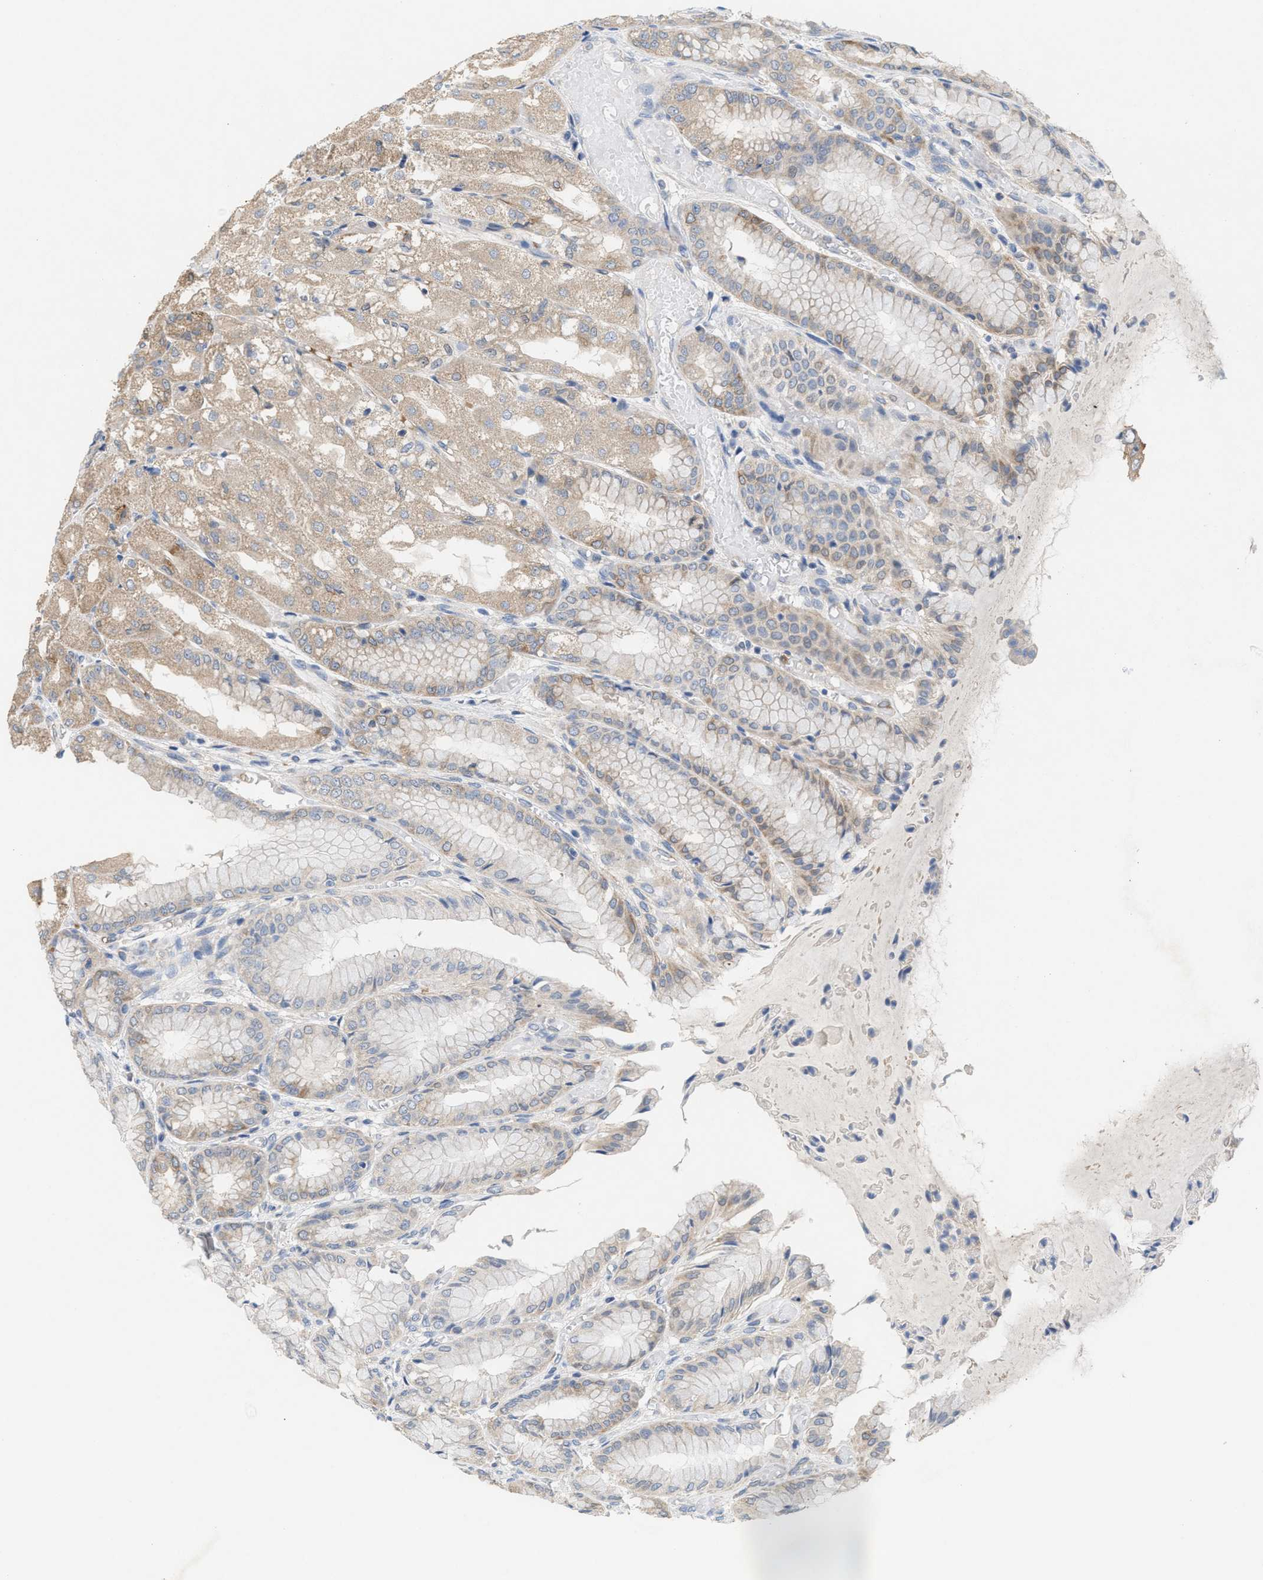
{"staining": {"intensity": "weak", "quantity": ">75%", "location": "cytoplasmic/membranous"}, "tissue": "stomach", "cell_type": "Glandular cells", "image_type": "normal", "snomed": [{"axis": "morphology", "description": "Normal tissue, NOS"}, {"axis": "topography", "description": "Stomach, upper"}], "caption": "An immunohistochemistry micrograph of unremarkable tissue is shown. Protein staining in brown shows weak cytoplasmic/membranous positivity in stomach within glandular cells. The protein of interest is shown in brown color, while the nuclei are stained blue.", "gene": "UBAP2", "patient": {"sex": "male", "age": 72}}